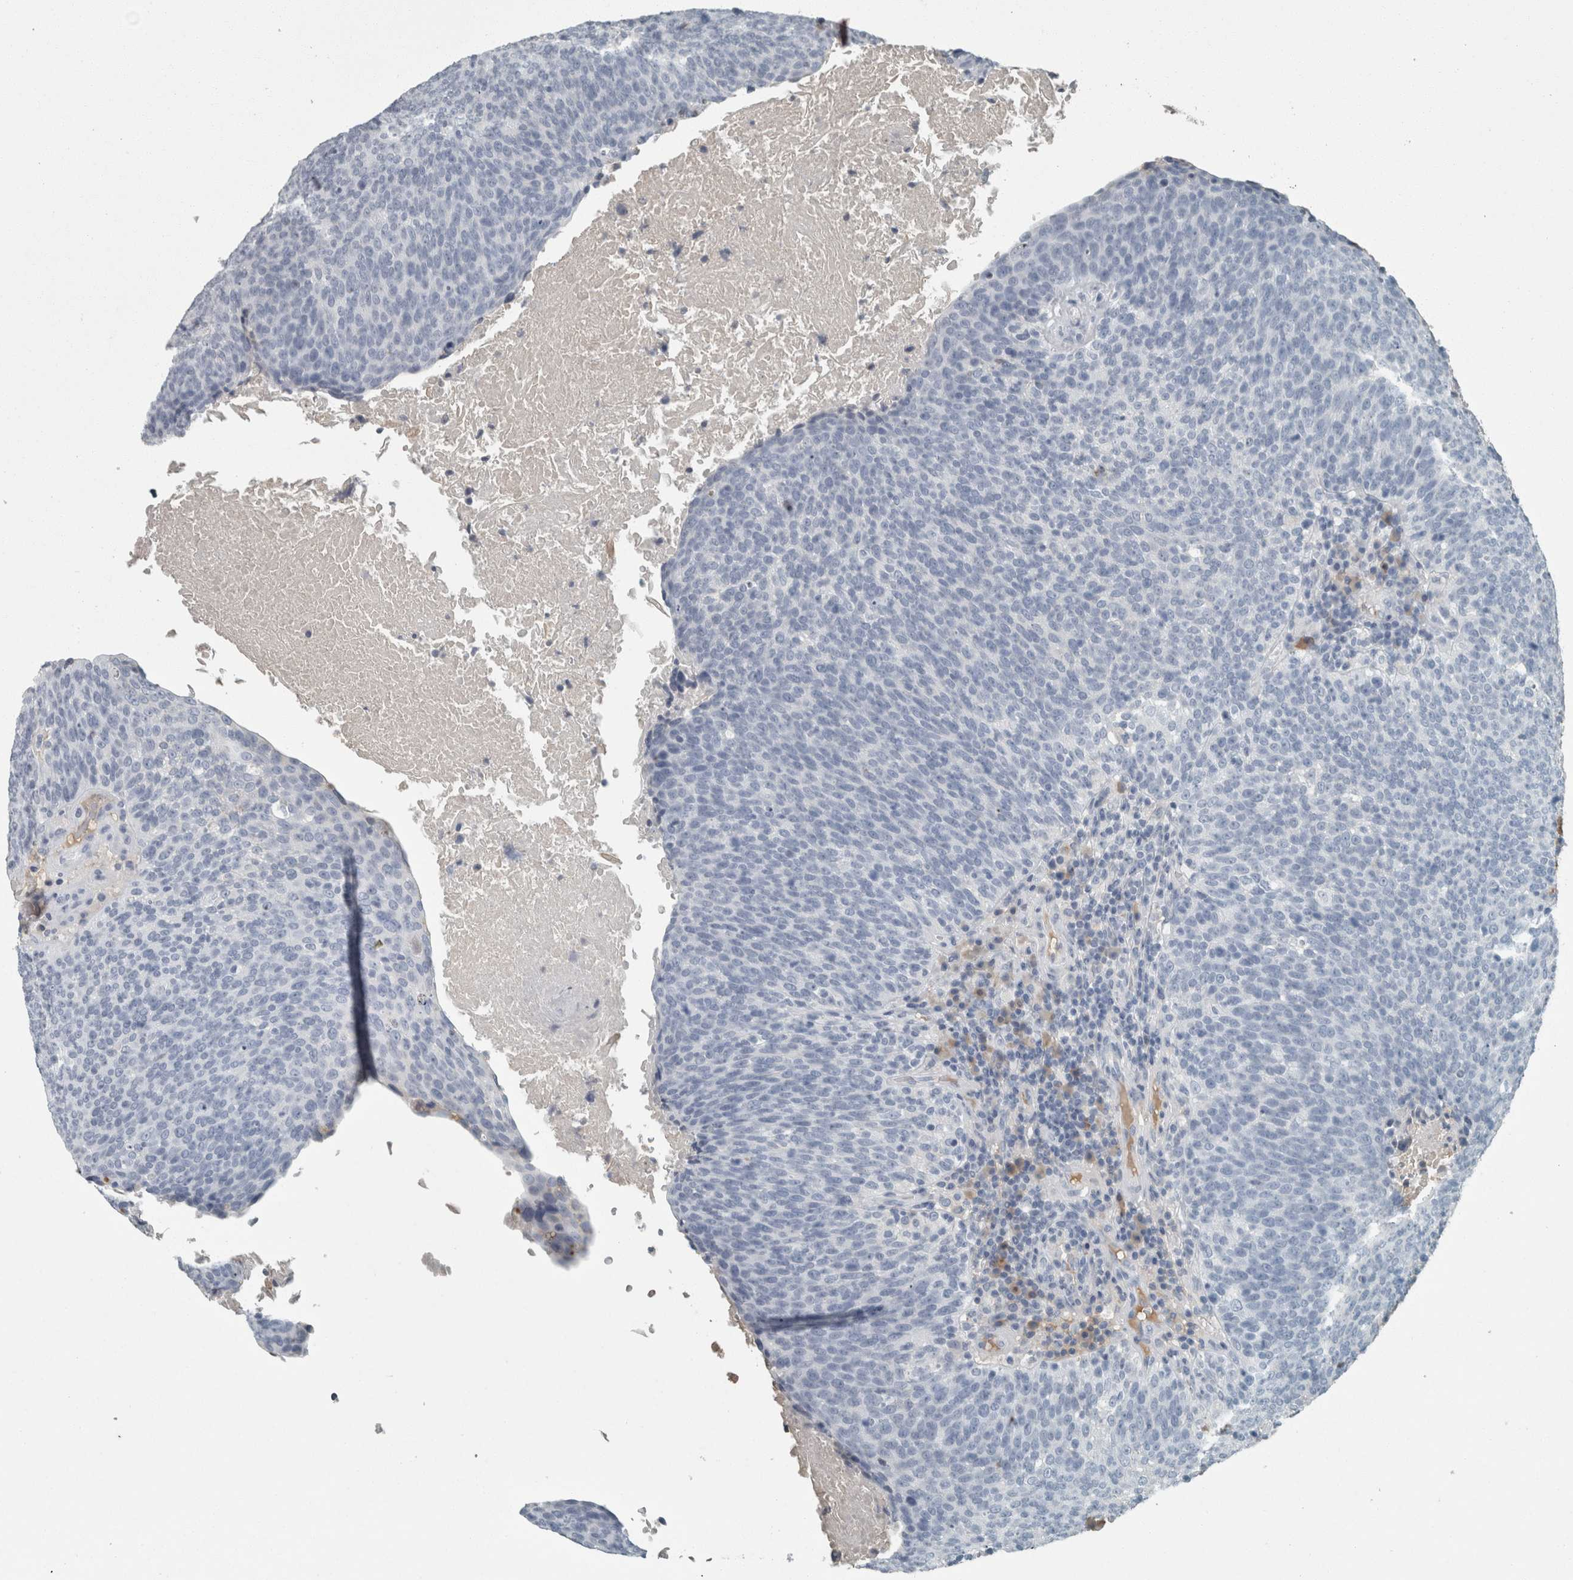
{"staining": {"intensity": "negative", "quantity": "none", "location": "none"}, "tissue": "head and neck cancer", "cell_type": "Tumor cells", "image_type": "cancer", "snomed": [{"axis": "morphology", "description": "Squamous cell carcinoma, NOS"}, {"axis": "morphology", "description": "Squamous cell carcinoma, metastatic, NOS"}, {"axis": "topography", "description": "Lymph node"}, {"axis": "topography", "description": "Head-Neck"}], "caption": "Immunohistochemistry histopathology image of neoplastic tissue: human squamous cell carcinoma (head and neck) stained with DAB demonstrates no significant protein positivity in tumor cells.", "gene": "CHL1", "patient": {"sex": "male", "age": 62}}